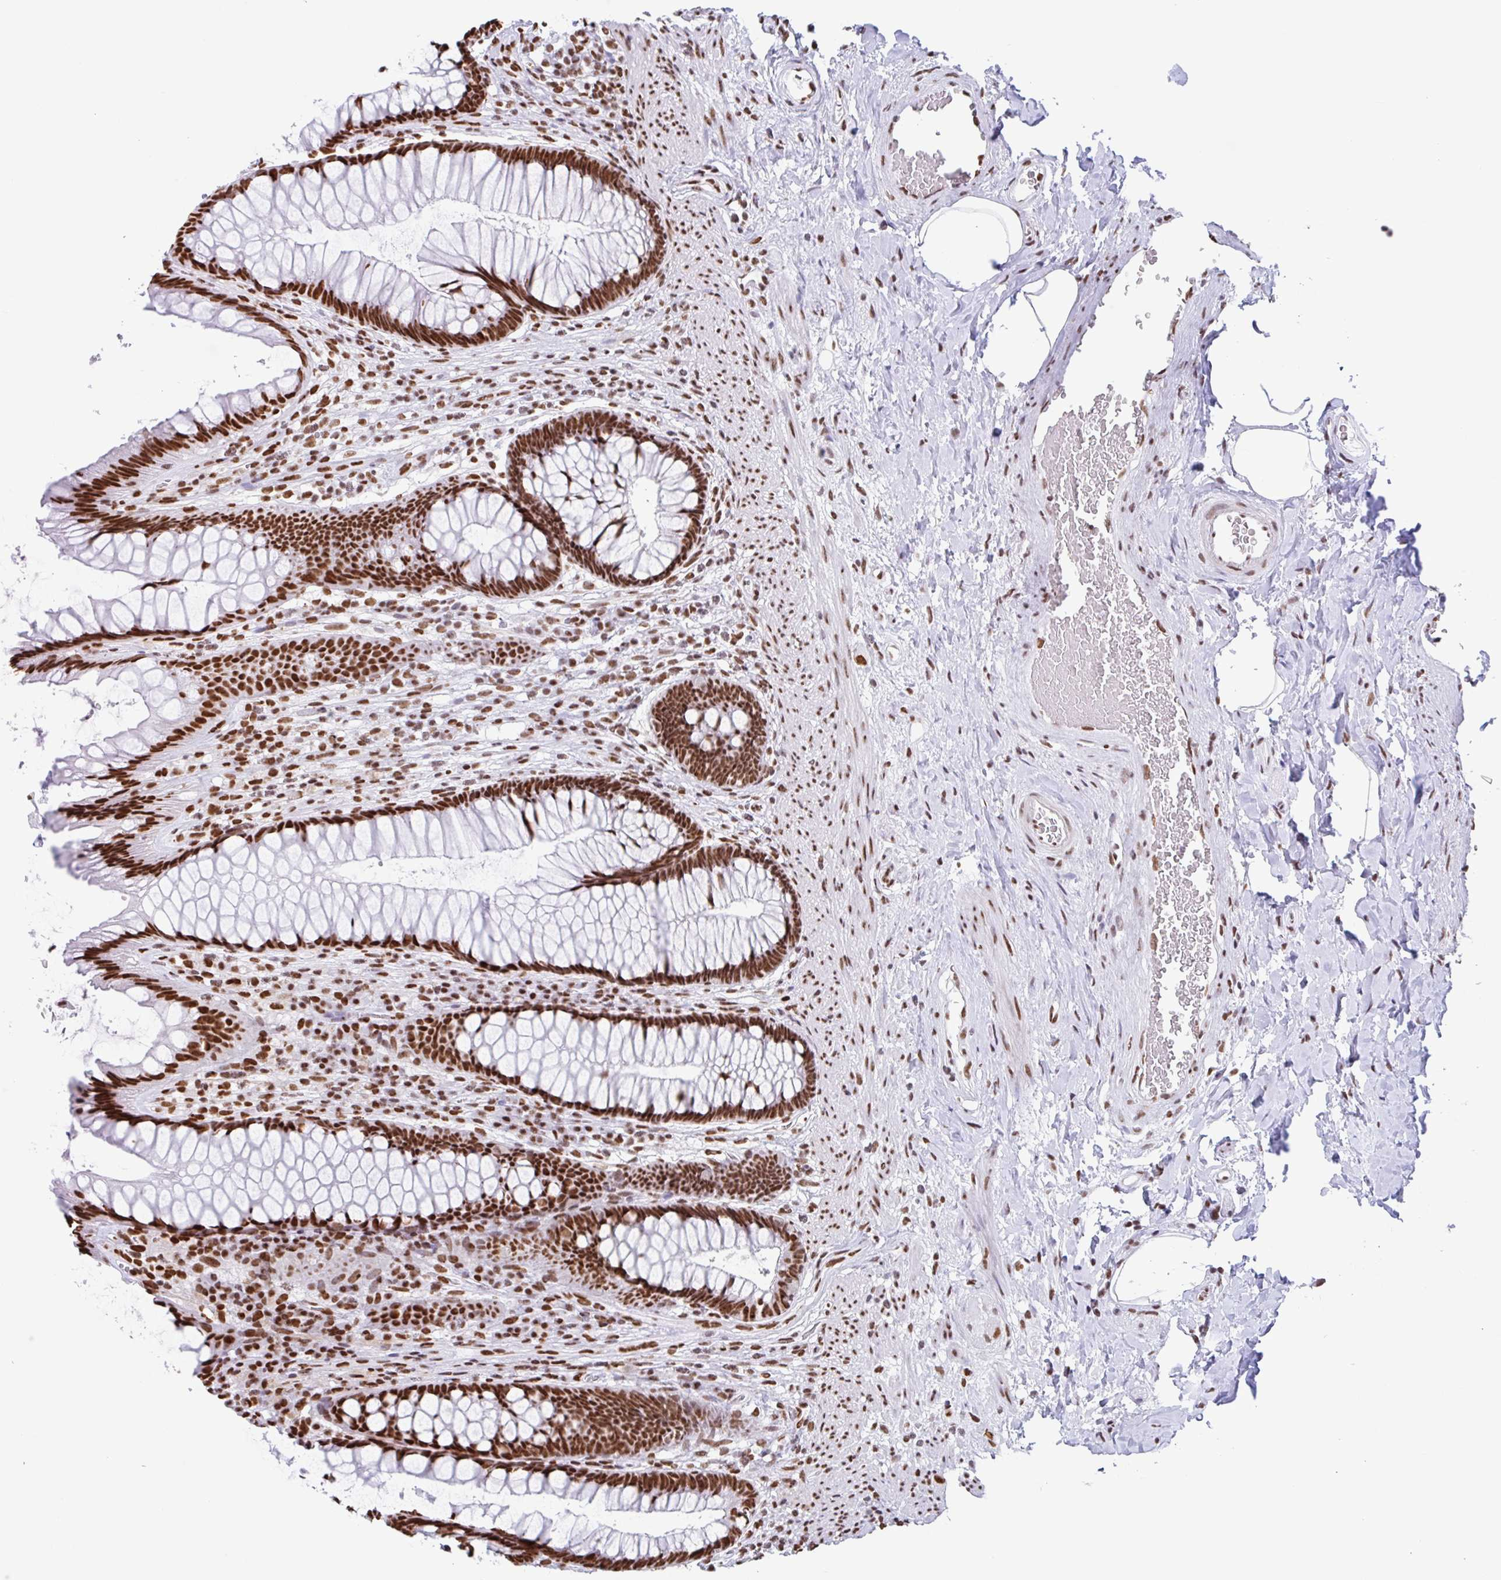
{"staining": {"intensity": "strong", "quantity": ">75%", "location": "nuclear"}, "tissue": "rectum", "cell_type": "Glandular cells", "image_type": "normal", "snomed": [{"axis": "morphology", "description": "Normal tissue, NOS"}, {"axis": "topography", "description": "Rectum"}], "caption": "An IHC micrograph of normal tissue is shown. Protein staining in brown shows strong nuclear positivity in rectum within glandular cells.", "gene": "KHDRBS1", "patient": {"sex": "male", "age": 53}}